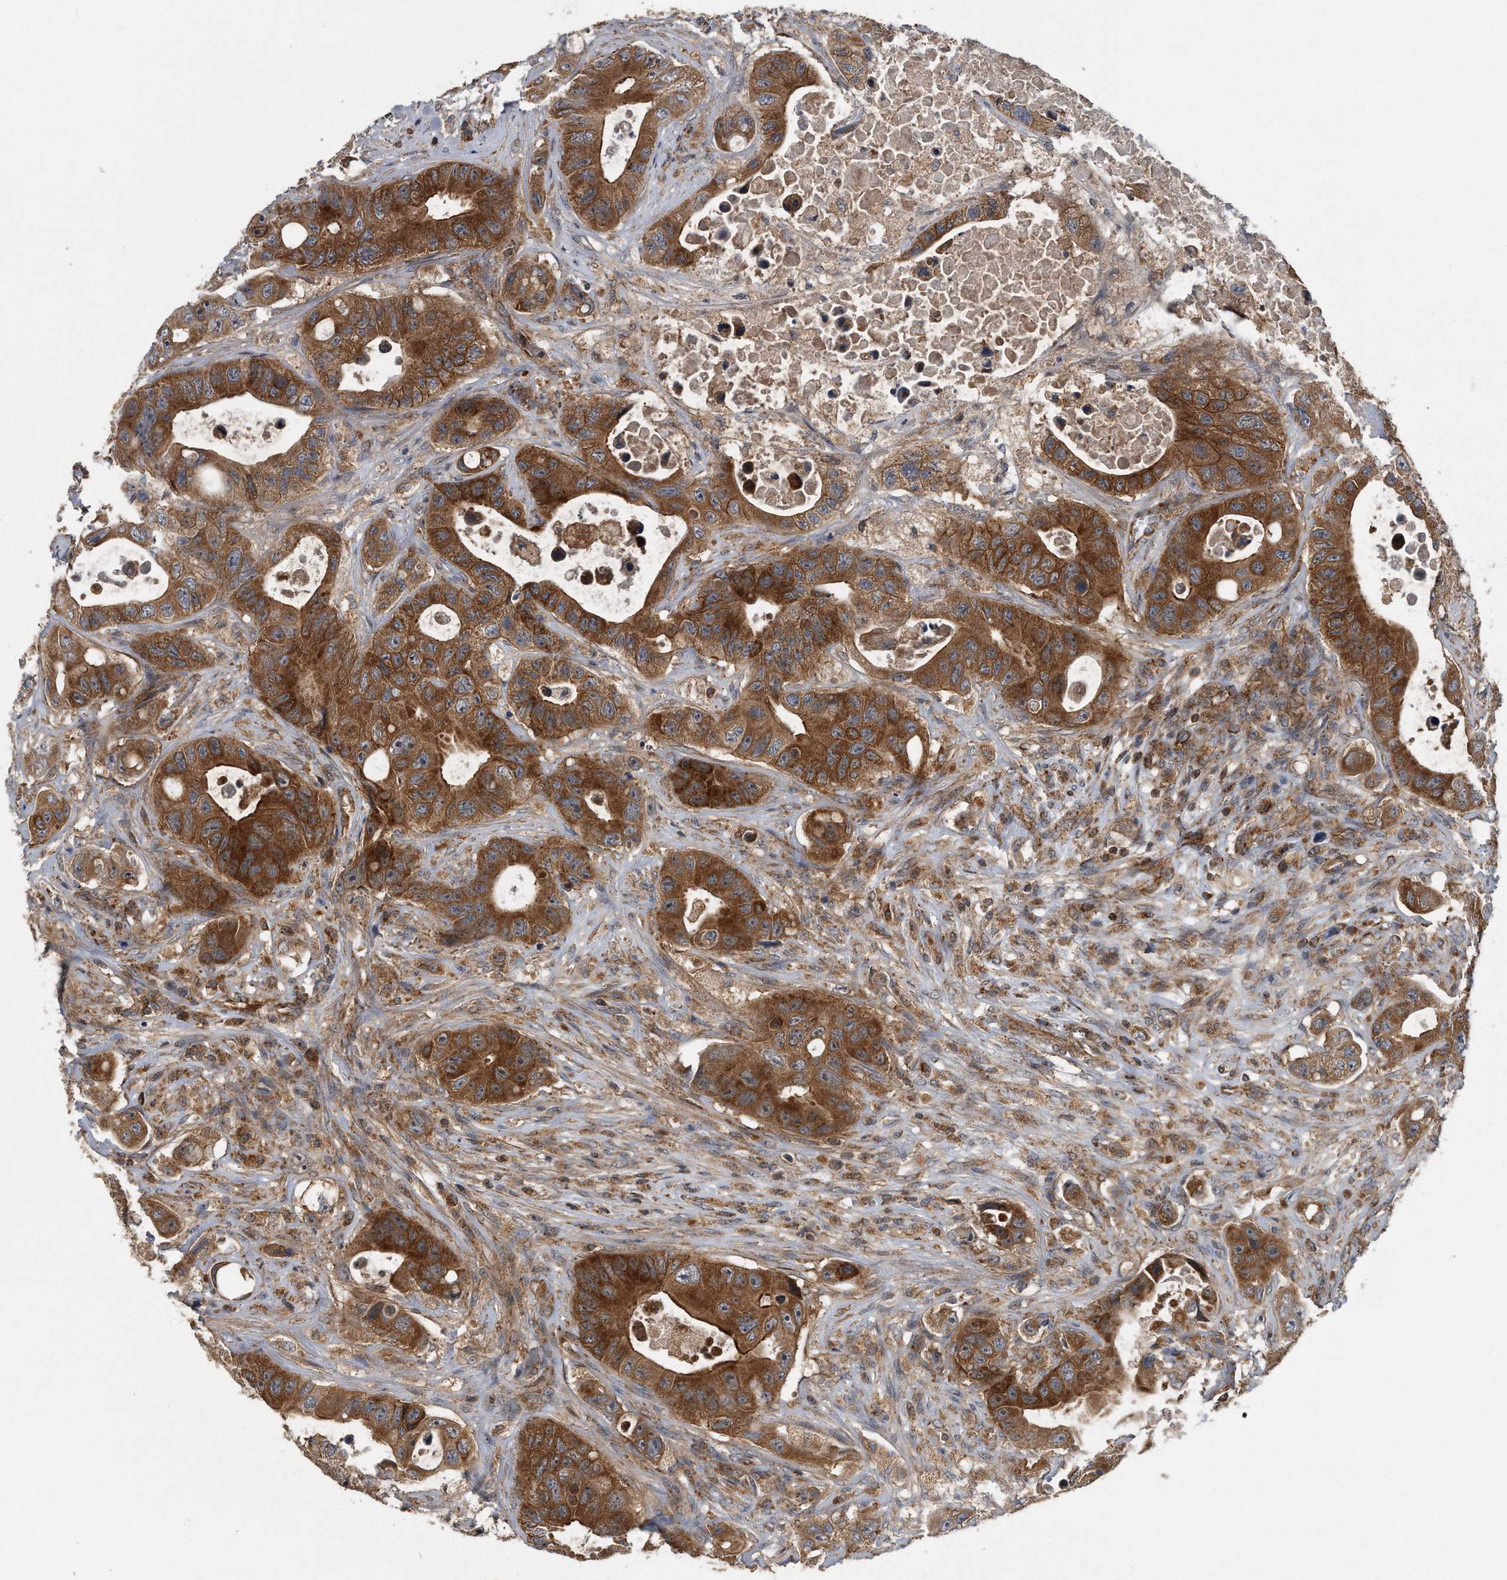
{"staining": {"intensity": "strong", "quantity": ">75%", "location": "cytoplasmic/membranous"}, "tissue": "colorectal cancer", "cell_type": "Tumor cells", "image_type": "cancer", "snomed": [{"axis": "morphology", "description": "Adenocarcinoma, NOS"}, {"axis": "topography", "description": "Colon"}], "caption": "Brown immunohistochemical staining in colorectal cancer (adenocarcinoma) displays strong cytoplasmic/membranous staining in approximately >75% of tumor cells.", "gene": "ALPK2", "patient": {"sex": "female", "age": 46}}